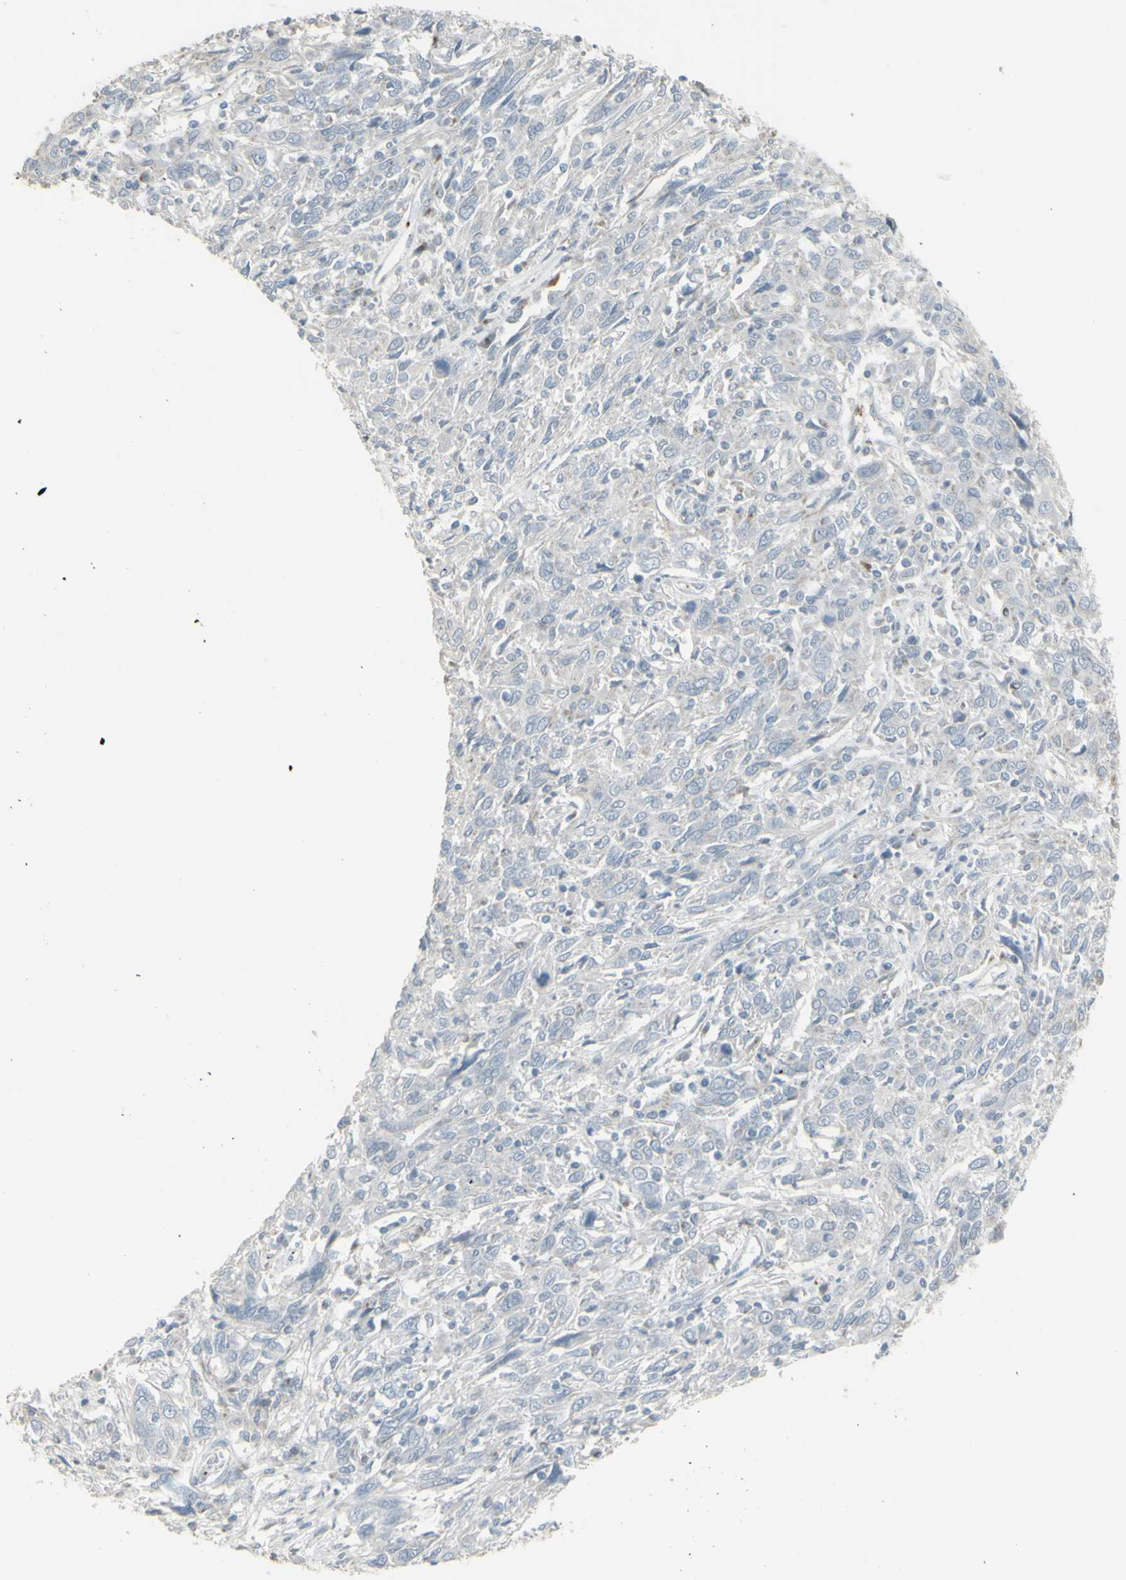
{"staining": {"intensity": "negative", "quantity": "none", "location": "none"}, "tissue": "cervical cancer", "cell_type": "Tumor cells", "image_type": "cancer", "snomed": [{"axis": "morphology", "description": "Squamous cell carcinoma, NOS"}, {"axis": "topography", "description": "Cervix"}], "caption": "High magnification brightfield microscopy of squamous cell carcinoma (cervical) stained with DAB (3,3'-diaminobenzidine) (brown) and counterstained with hematoxylin (blue): tumor cells show no significant staining.", "gene": "CD79B", "patient": {"sex": "female", "age": 46}}